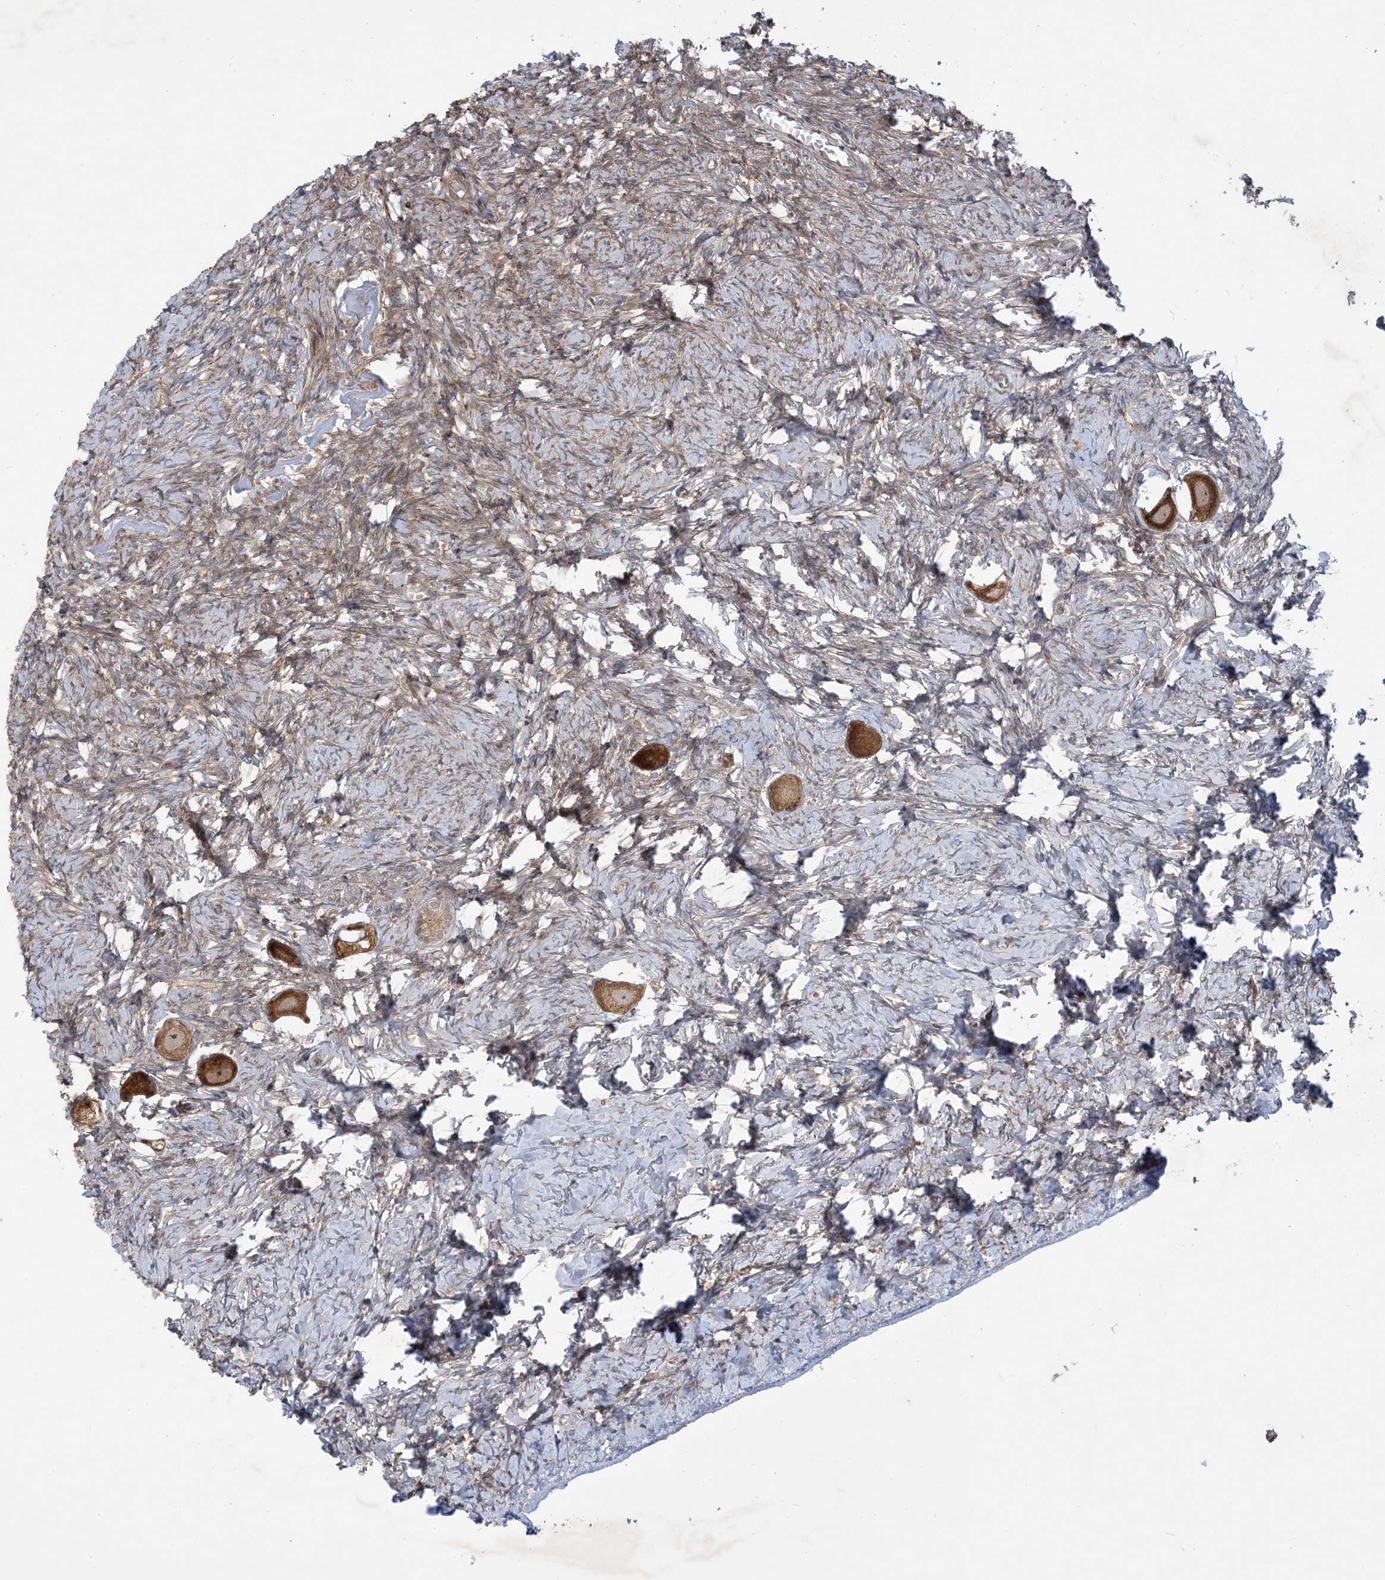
{"staining": {"intensity": "strong", "quantity": ">75%", "location": "cytoplasmic/membranous,nuclear"}, "tissue": "ovary", "cell_type": "Follicle cells", "image_type": "normal", "snomed": [{"axis": "morphology", "description": "Normal tissue, NOS"}, {"axis": "topography", "description": "Ovary"}], "caption": "IHC photomicrograph of unremarkable ovary stained for a protein (brown), which shows high levels of strong cytoplasmic/membranous,nuclear expression in about >75% of follicle cells.", "gene": "SOGA3", "patient": {"sex": "female", "age": 27}}